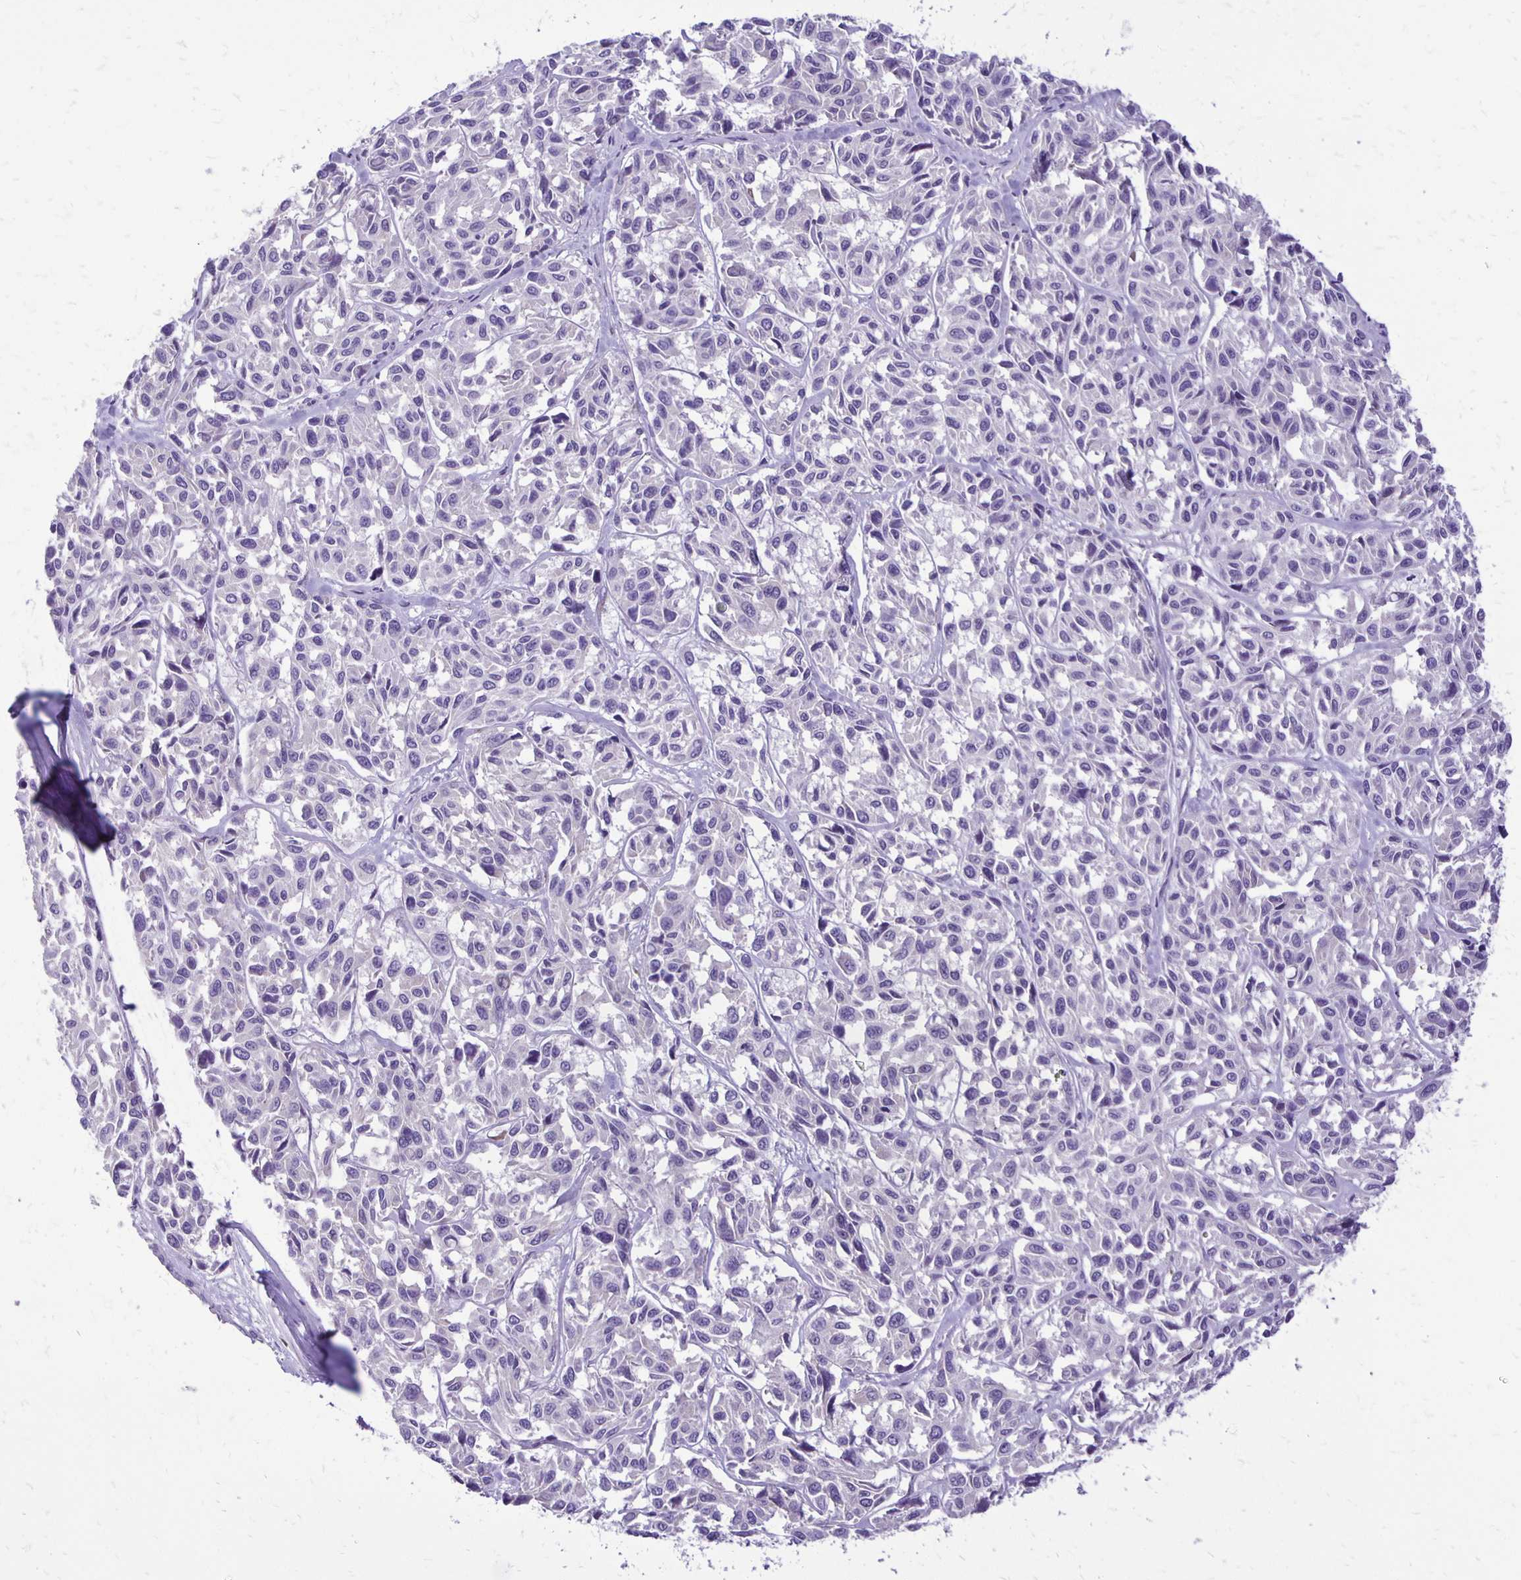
{"staining": {"intensity": "negative", "quantity": "none", "location": "none"}, "tissue": "melanoma", "cell_type": "Tumor cells", "image_type": "cancer", "snomed": [{"axis": "morphology", "description": "Malignant melanoma, NOS"}, {"axis": "topography", "description": "Skin"}], "caption": "Immunohistochemistry (IHC) photomicrograph of melanoma stained for a protein (brown), which shows no expression in tumor cells.", "gene": "ANKRD45", "patient": {"sex": "female", "age": 66}}